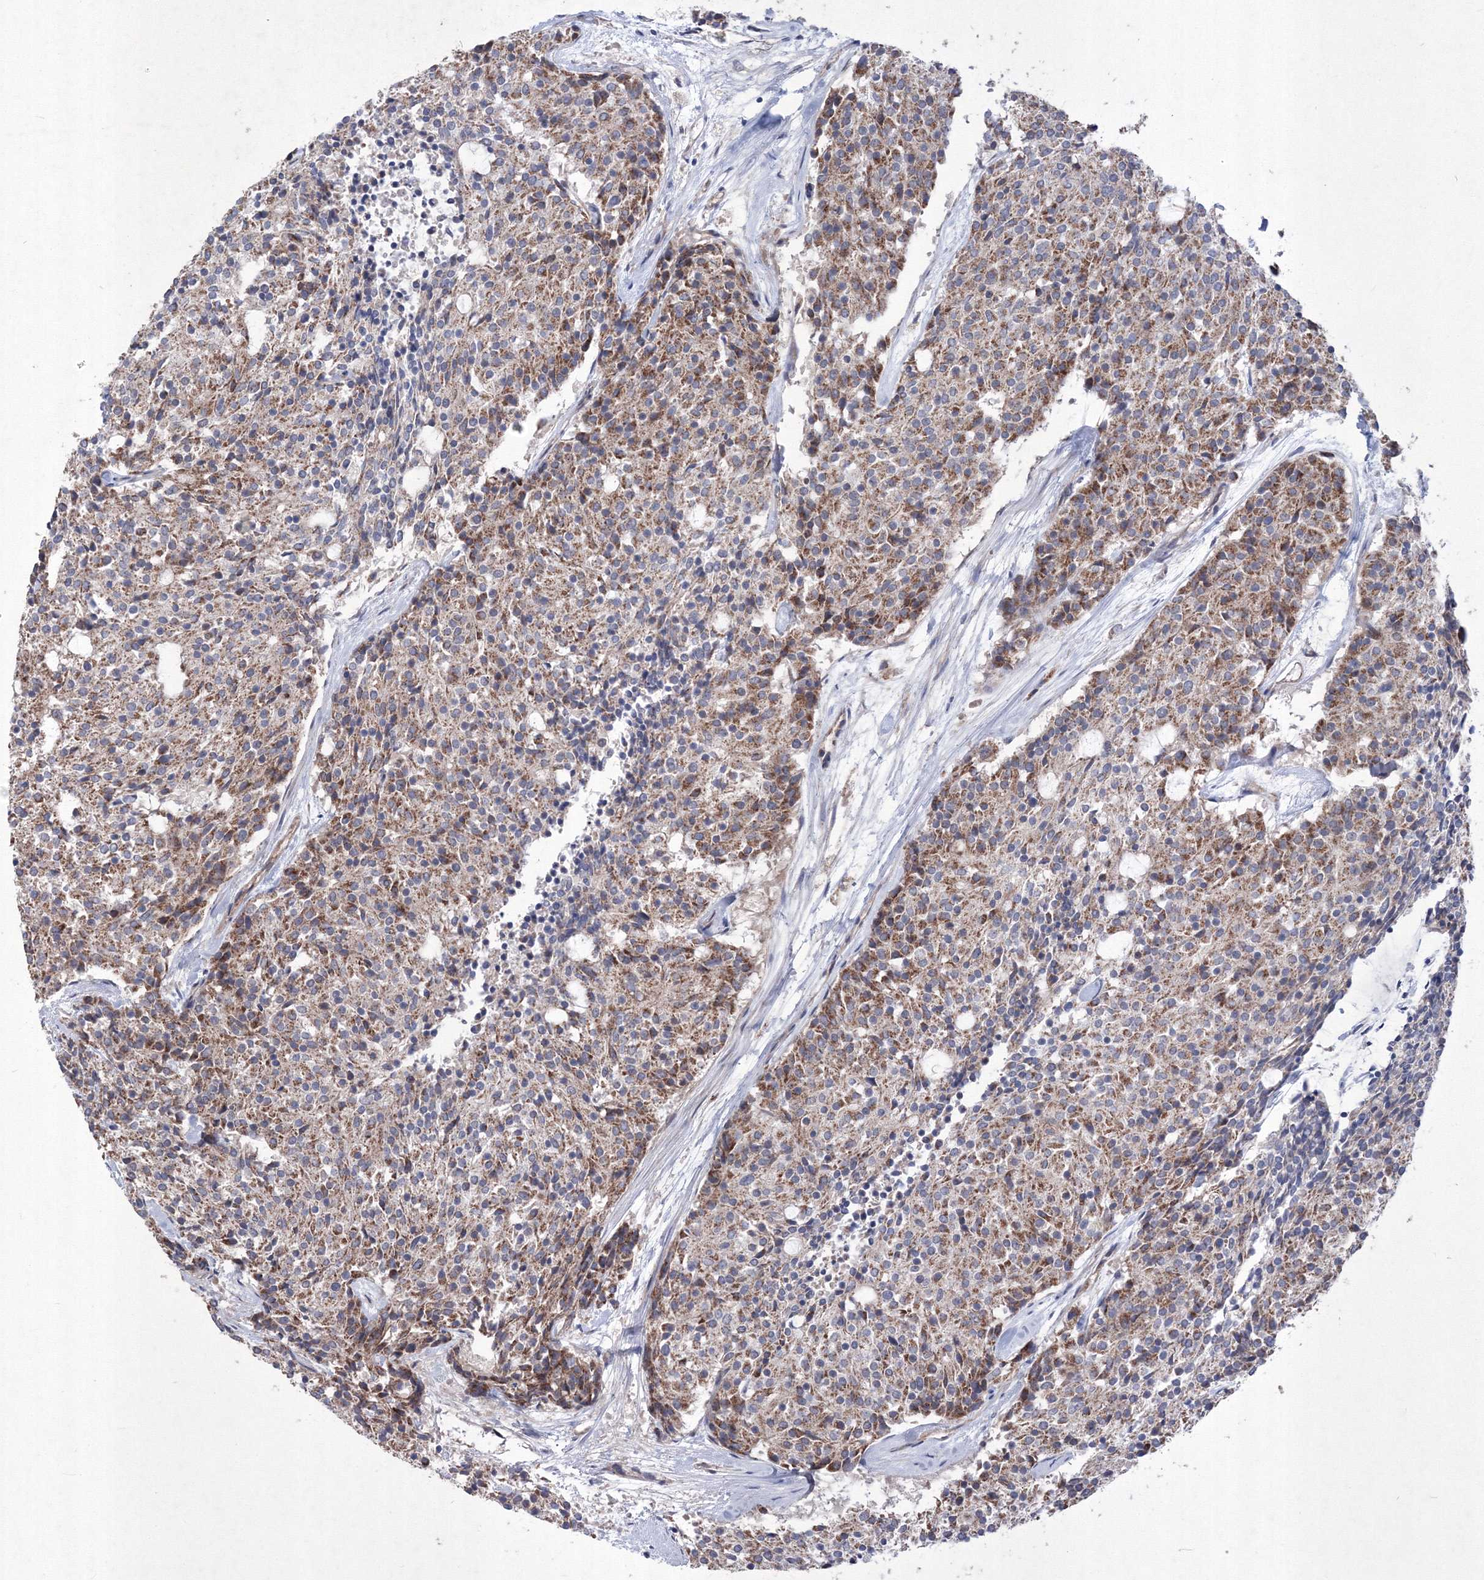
{"staining": {"intensity": "moderate", "quantity": "25%-75%", "location": "cytoplasmic/membranous"}, "tissue": "carcinoid", "cell_type": "Tumor cells", "image_type": "cancer", "snomed": [{"axis": "morphology", "description": "Carcinoid, malignant, NOS"}, {"axis": "topography", "description": "Pancreas"}], "caption": "Human carcinoid (malignant) stained with a protein marker displays moderate staining in tumor cells.", "gene": "MTRF1L", "patient": {"sex": "female", "age": 54}}